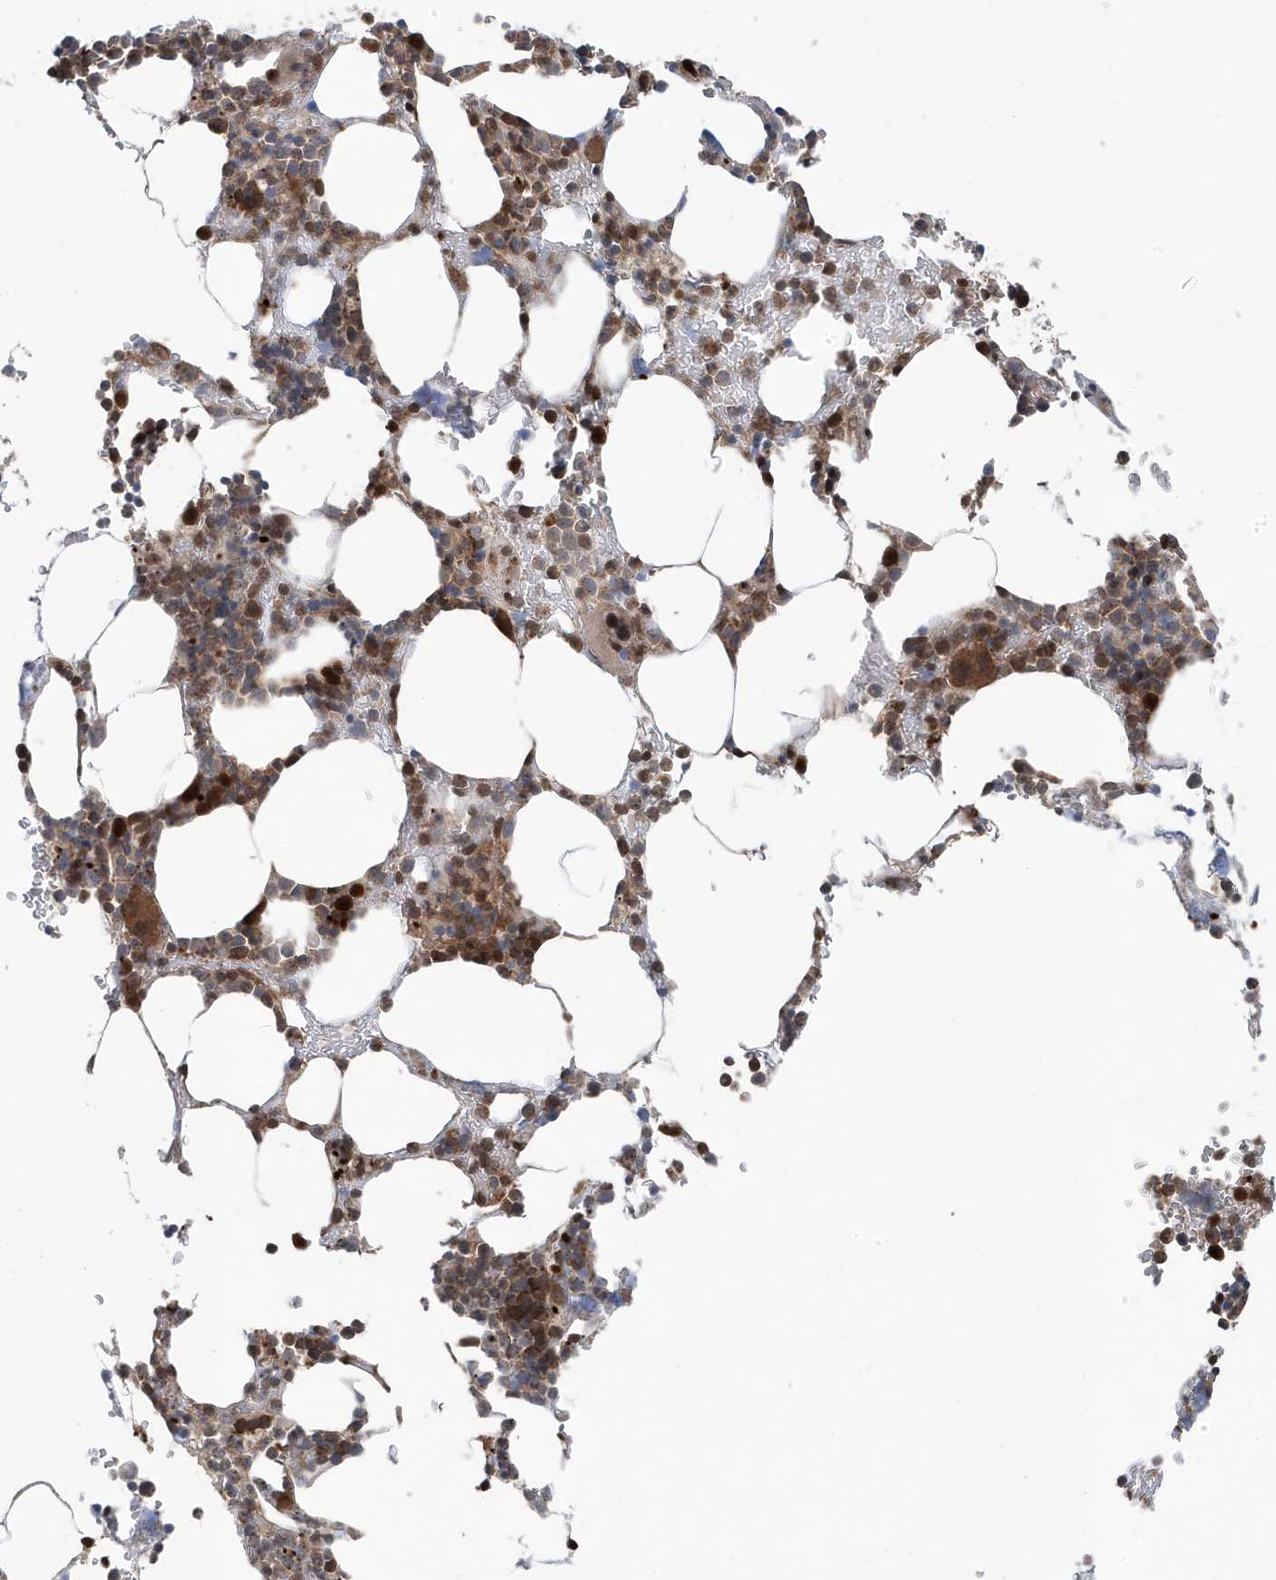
{"staining": {"intensity": "moderate", "quantity": ">75%", "location": "cytoplasmic/membranous,nuclear"}, "tissue": "bone marrow", "cell_type": "Hematopoietic cells", "image_type": "normal", "snomed": [{"axis": "morphology", "description": "Normal tissue, NOS"}, {"axis": "topography", "description": "Bone marrow"}], "caption": "DAB (3,3'-diaminobenzidine) immunohistochemical staining of normal bone marrow reveals moderate cytoplasmic/membranous,nuclear protein staining in about >75% of hematopoietic cells. (DAB (3,3'-diaminobenzidine) IHC with brightfield microscopy, high magnification).", "gene": "MAPK1IP1L", "patient": {"sex": "male"}}